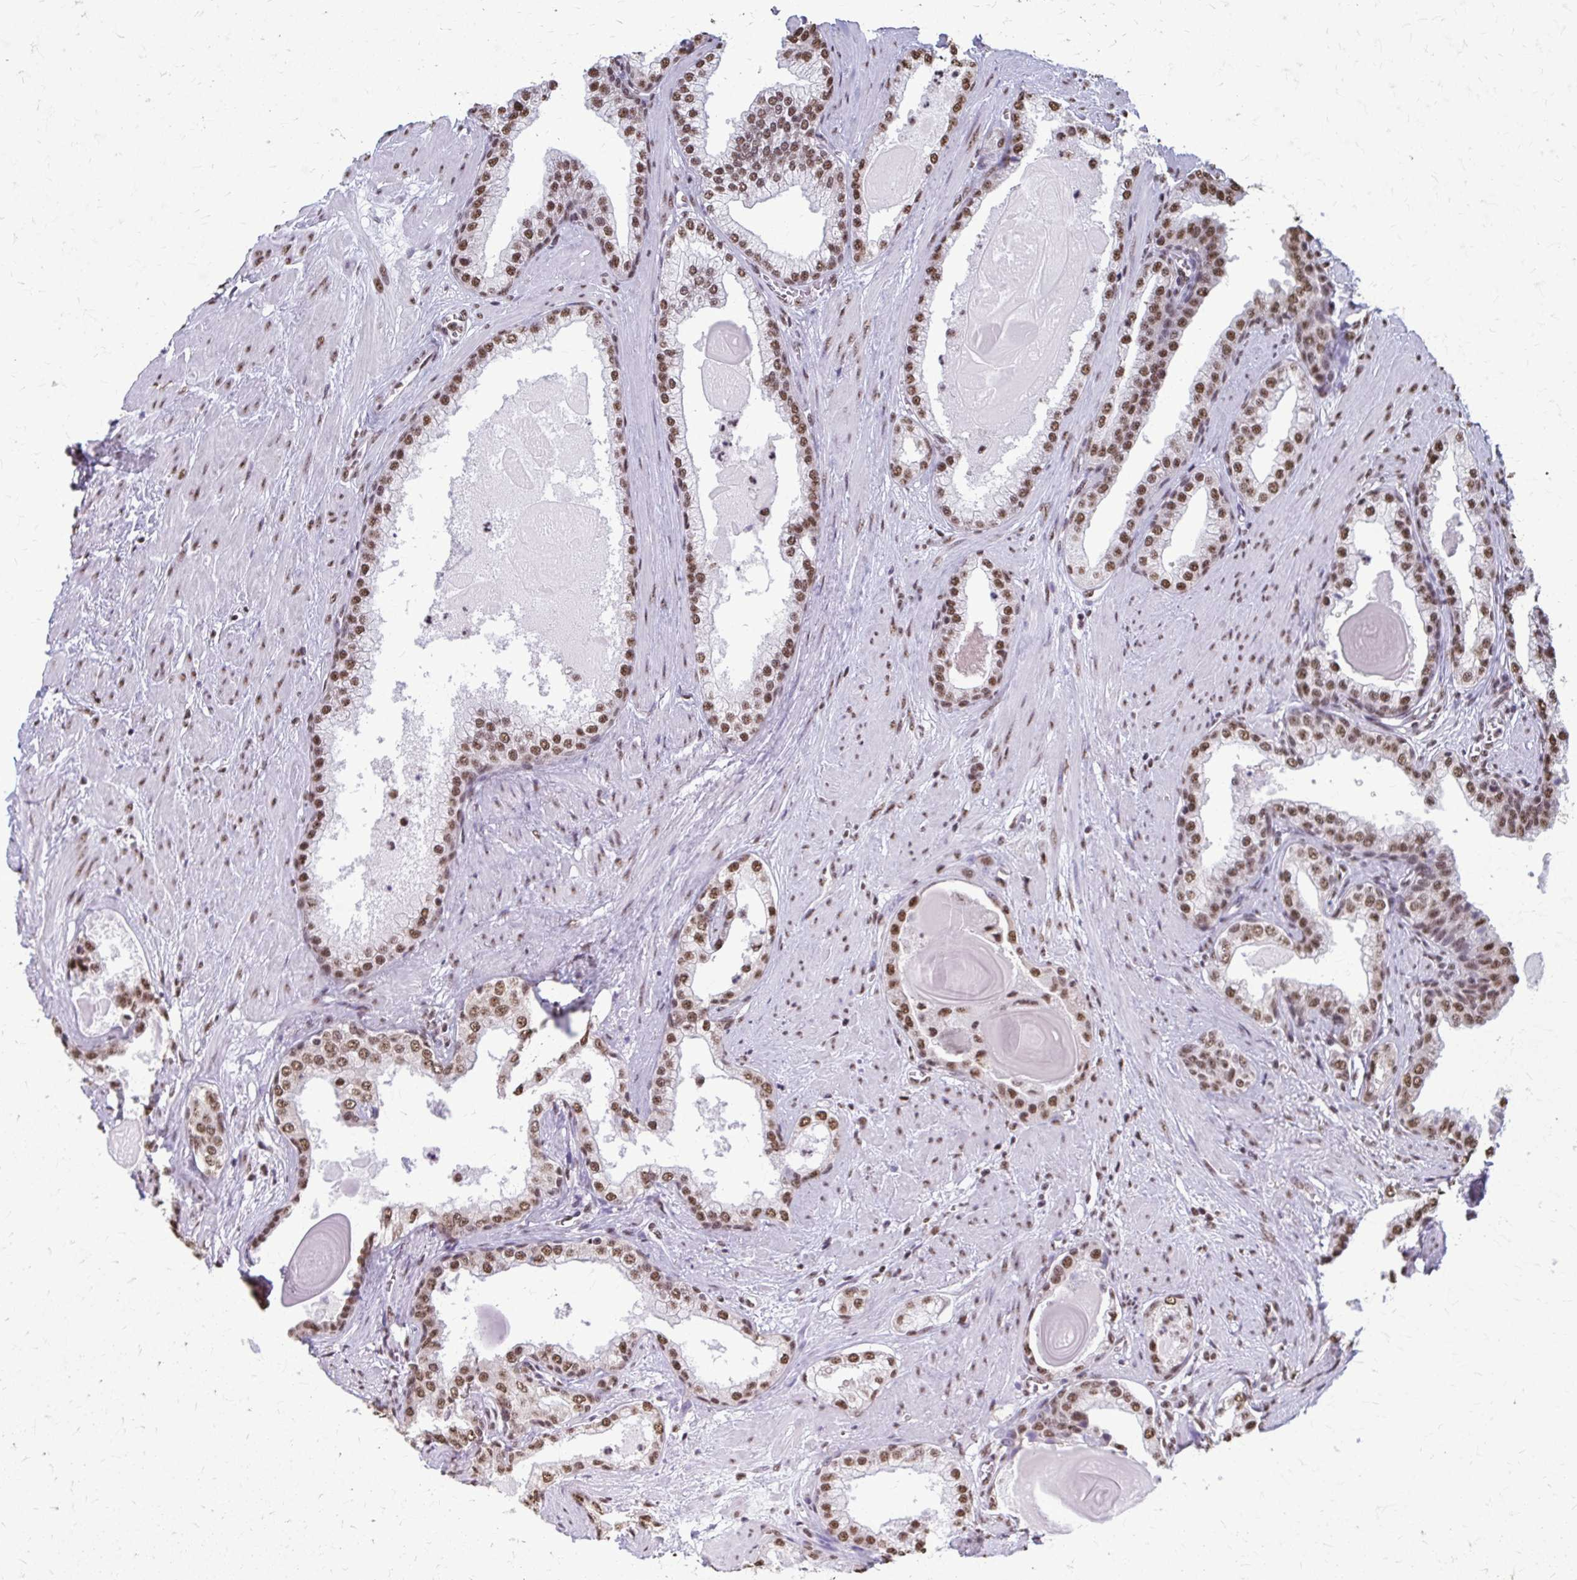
{"staining": {"intensity": "moderate", "quantity": ">75%", "location": "nuclear"}, "tissue": "prostate cancer", "cell_type": "Tumor cells", "image_type": "cancer", "snomed": [{"axis": "morphology", "description": "Adenocarcinoma, Low grade"}, {"axis": "topography", "description": "Prostate"}], "caption": "High-power microscopy captured an immunohistochemistry (IHC) histopathology image of prostate cancer, revealing moderate nuclear staining in about >75% of tumor cells.", "gene": "SNRPA", "patient": {"sex": "male", "age": 64}}